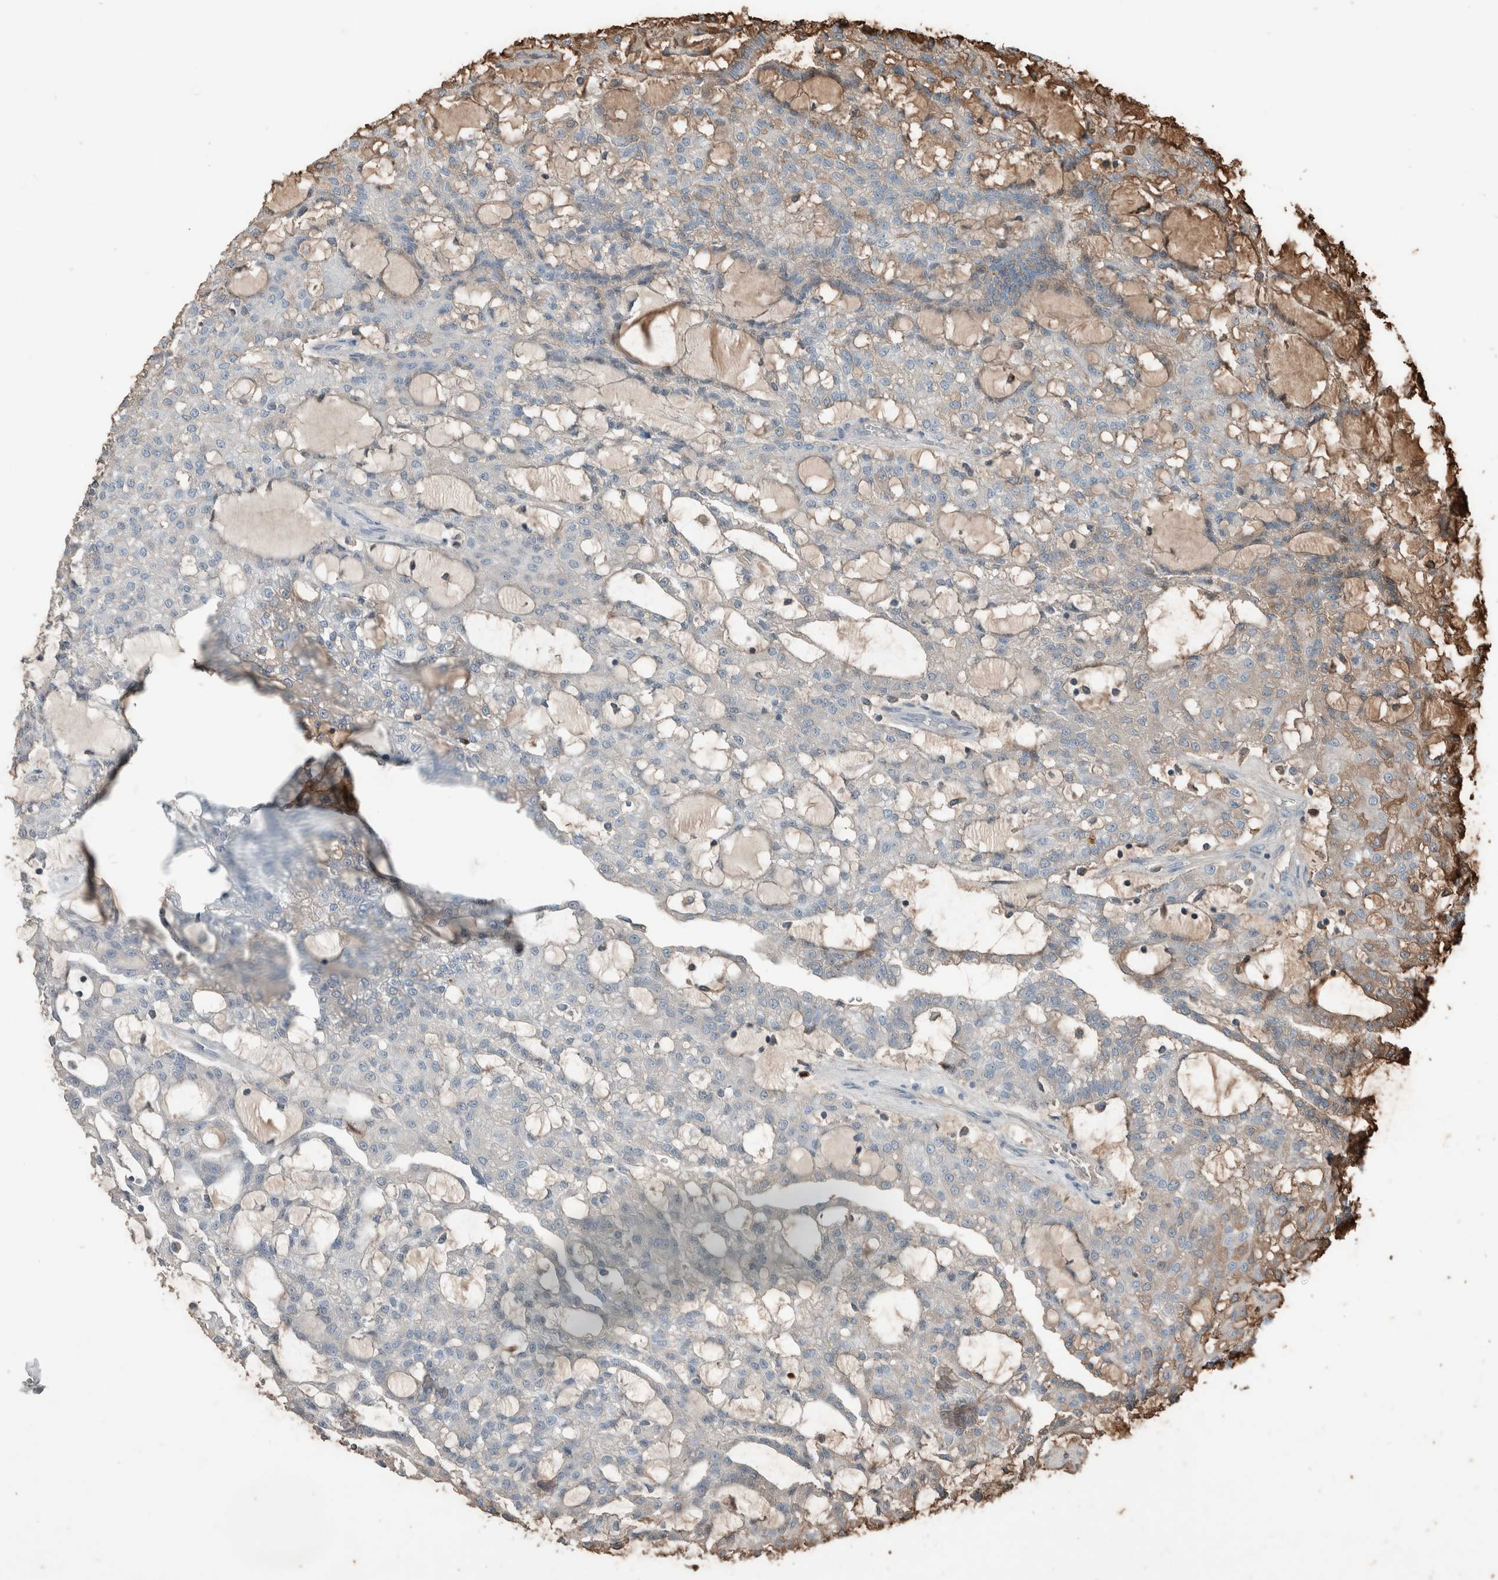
{"staining": {"intensity": "weak", "quantity": "<25%", "location": "cytoplasmic/membranous"}, "tissue": "renal cancer", "cell_type": "Tumor cells", "image_type": "cancer", "snomed": [{"axis": "morphology", "description": "Adenocarcinoma, NOS"}, {"axis": "topography", "description": "Kidney"}], "caption": "Image shows no significant protein positivity in tumor cells of adenocarcinoma (renal).", "gene": "USP34", "patient": {"sex": "male", "age": 63}}